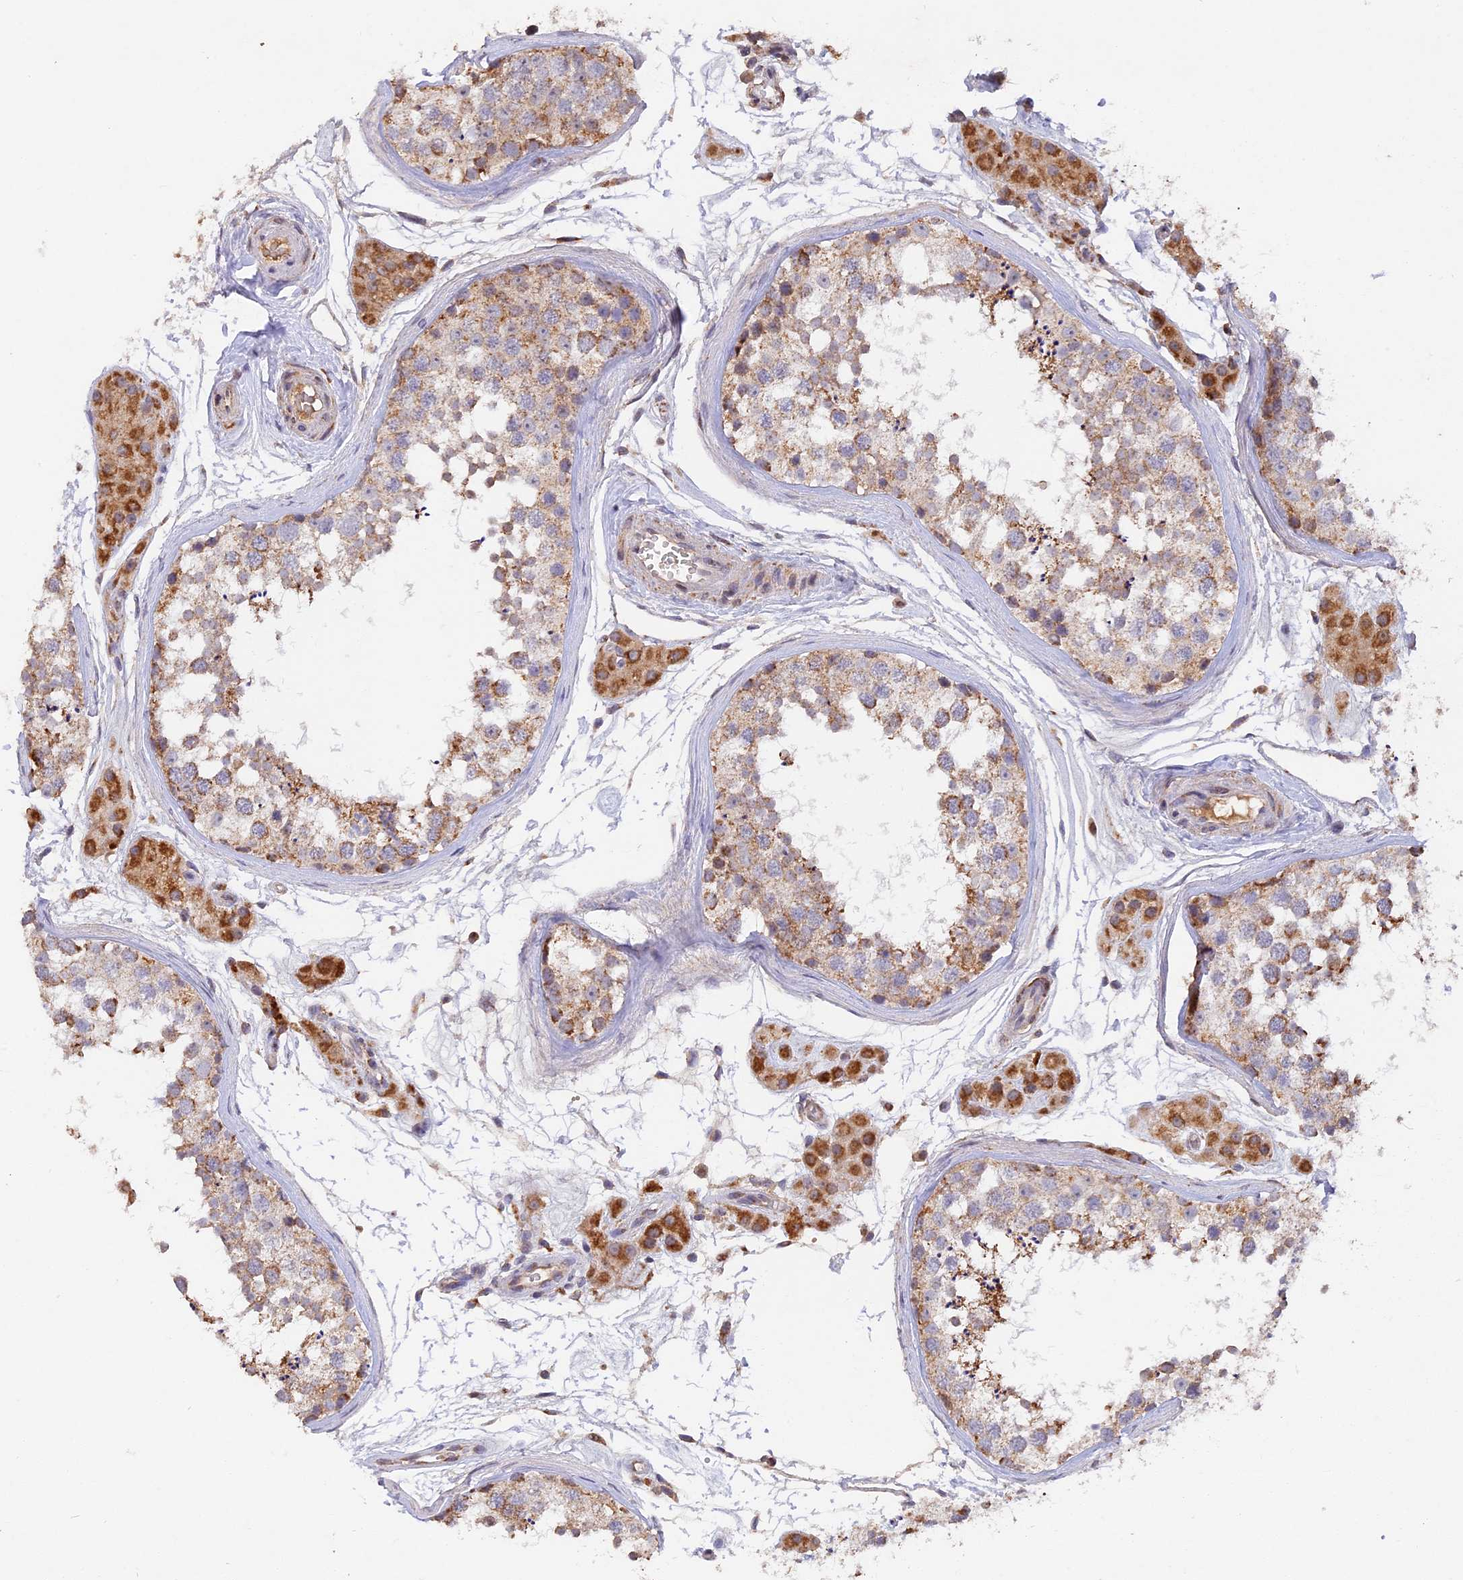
{"staining": {"intensity": "weak", "quantity": "25%-75%", "location": "cytoplasmic/membranous"}, "tissue": "testis", "cell_type": "Cells in seminiferous ducts", "image_type": "normal", "snomed": [{"axis": "morphology", "description": "Normal tissue, NOS"}, {"axis": "topography", "description": "Testis"}], "caption": "Immunohistochemistry (IHC) of normal human testis demonstrates low levels of weak cytoplasmic/membranous expression in about 25%-75% of cells in seminiferous ducts.", "gene": "MPV17L", "patient": {"sex": "male", "age": 56}}